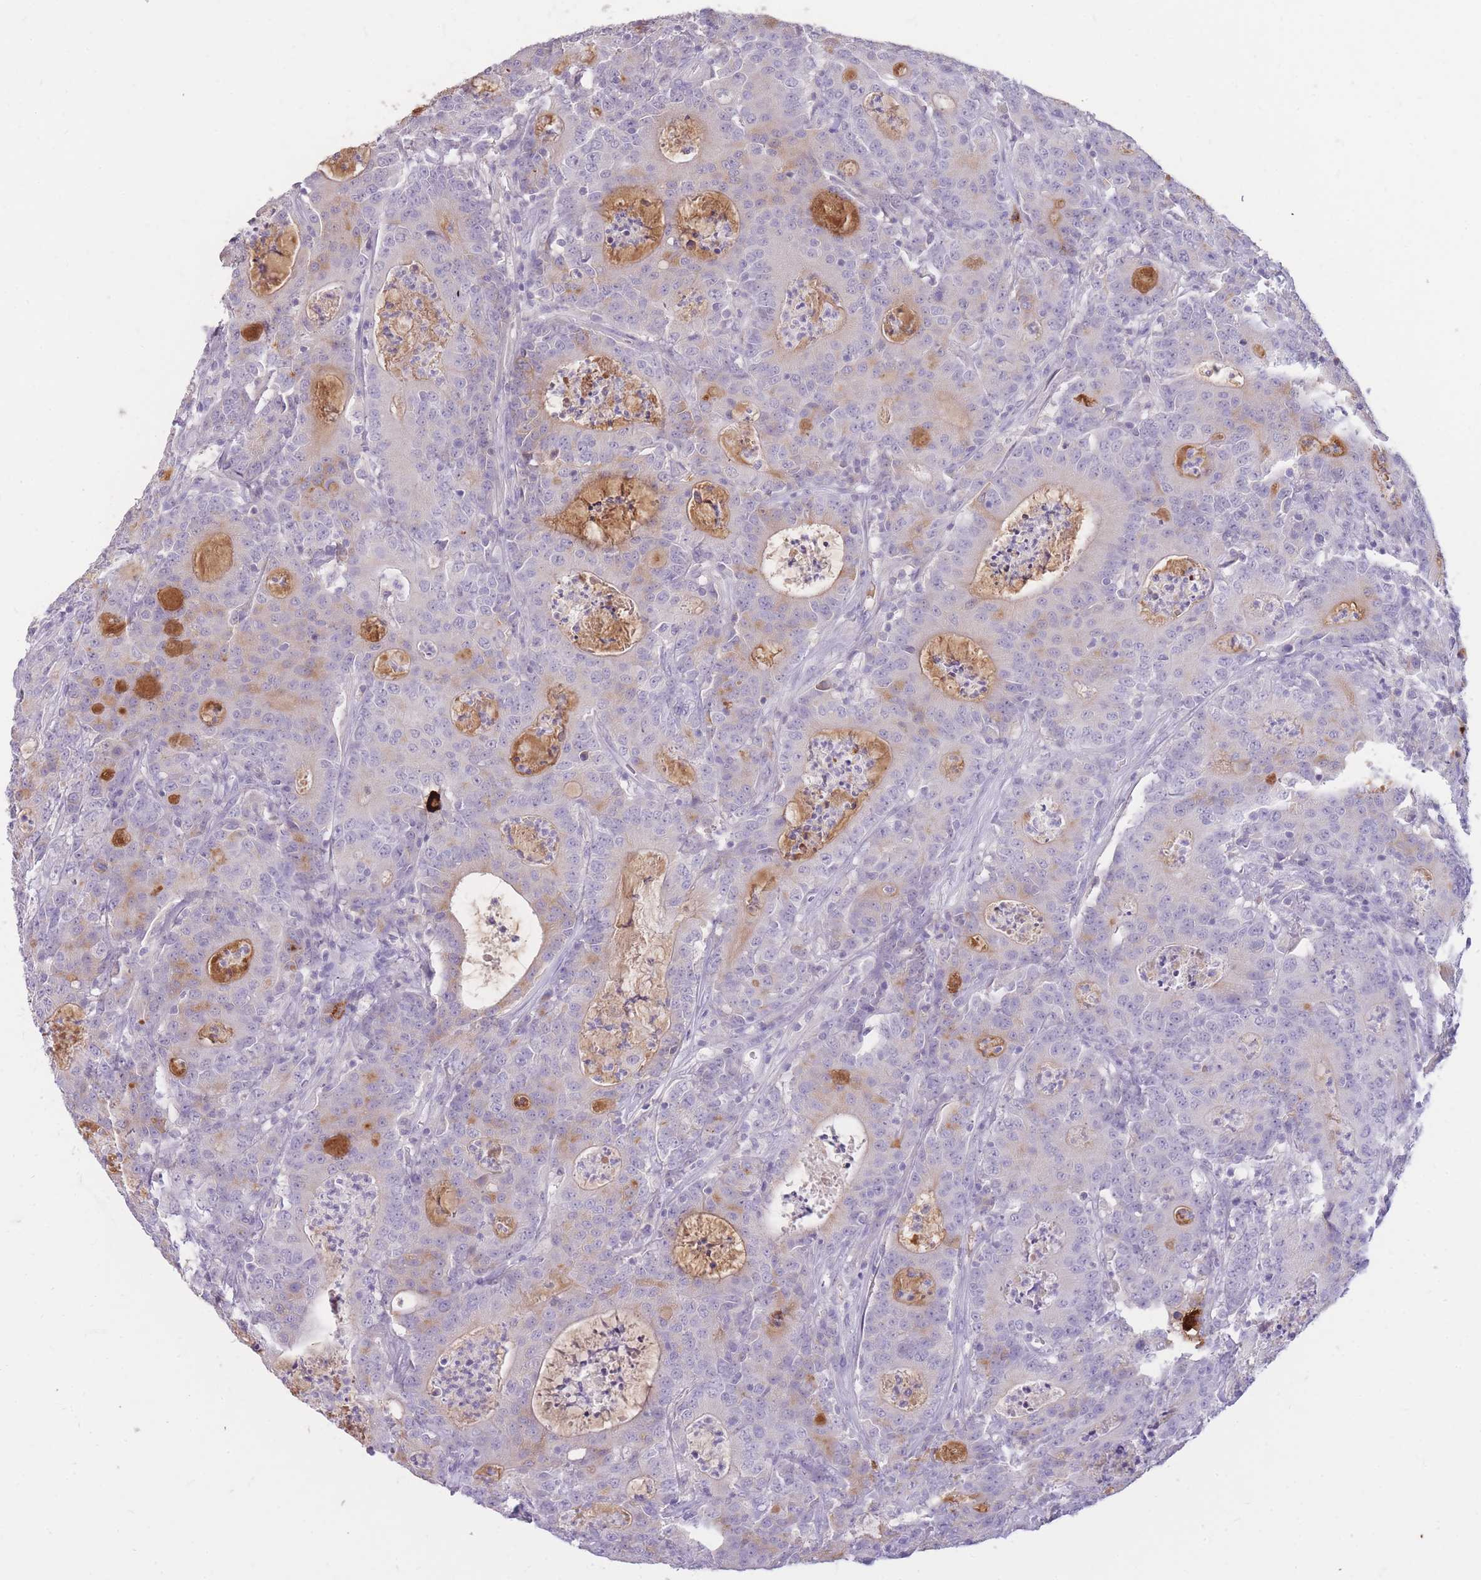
{"staining": {"intensity": "negative", "quantity": "none", "location": "none"}, "tissue": "colorectal cancer", "cell_type": "Tumor cells", "image_type": "cancer", "snomed": [{"axis": "morphology", "description": "Adenocarcinoma, NOS"}, {"axis": "topography", "description": "Colon"}], "caption": "IHC of human colorectal cancer (adenocarcinoma) shows no expression in tumor cells.", "gene": "TPSD1", "patient": {"sex": "male", "age": 83}}